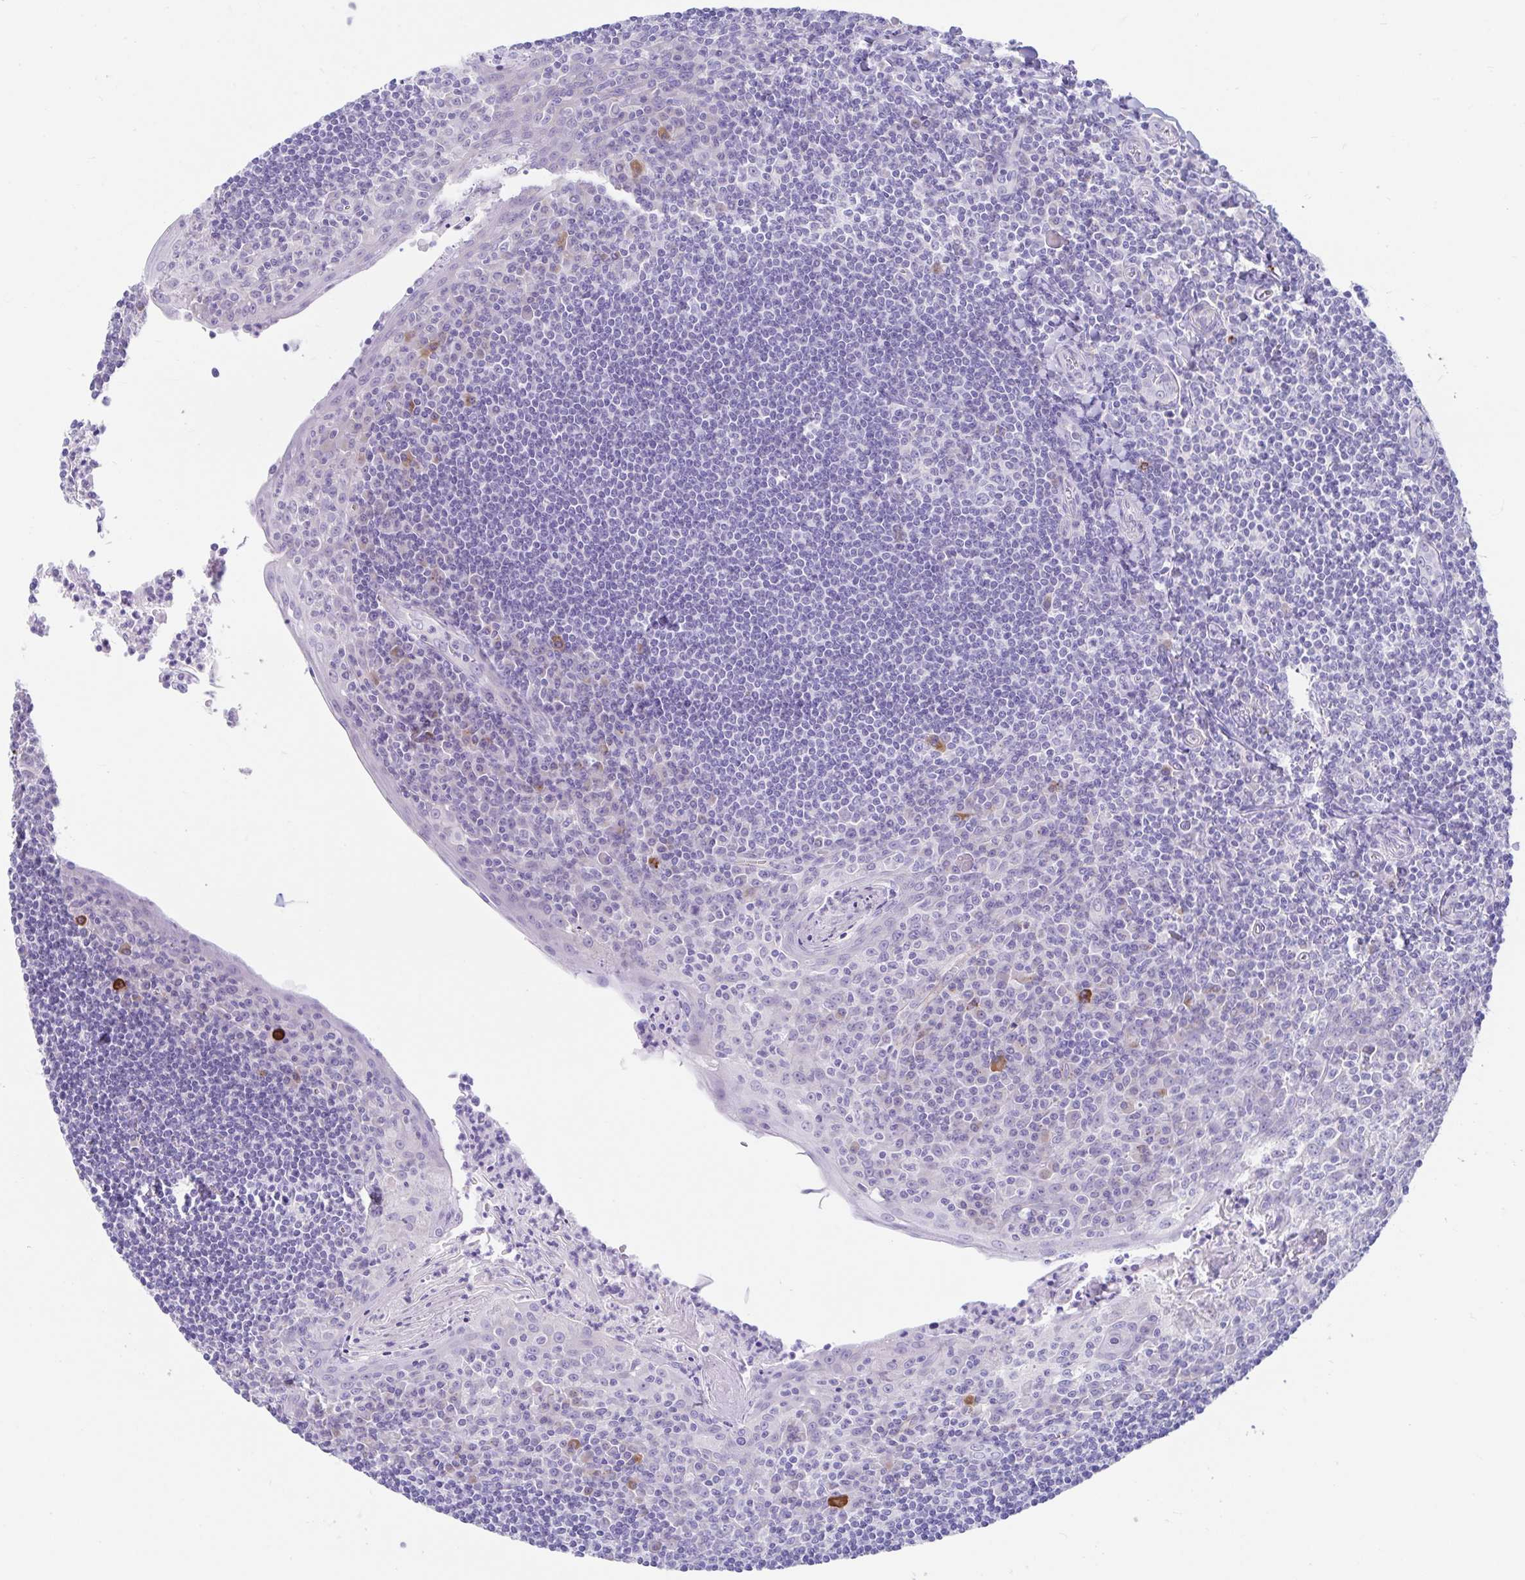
{"staining": {"intensity": "negative", "quantity": "none", "location": "none"}, "tissue": "tonsil", "cell_type": "Germinal center cells", "image_type": "normal", "snomed": [{"axis": "morphology", "description": "Normal tissue, NOS"}, {"axis": "topography", "description": "Tonsil"}], "caption": "A histopathology image of tonsil stained for a protein displays no brown staining in germinal center cells. (DAB (3,3'-diaminobenzidine) immunohistochemistry (IHC), high magnification).", "gene": "CCSAP", "patient": {"sex": "male", "age": 27}}